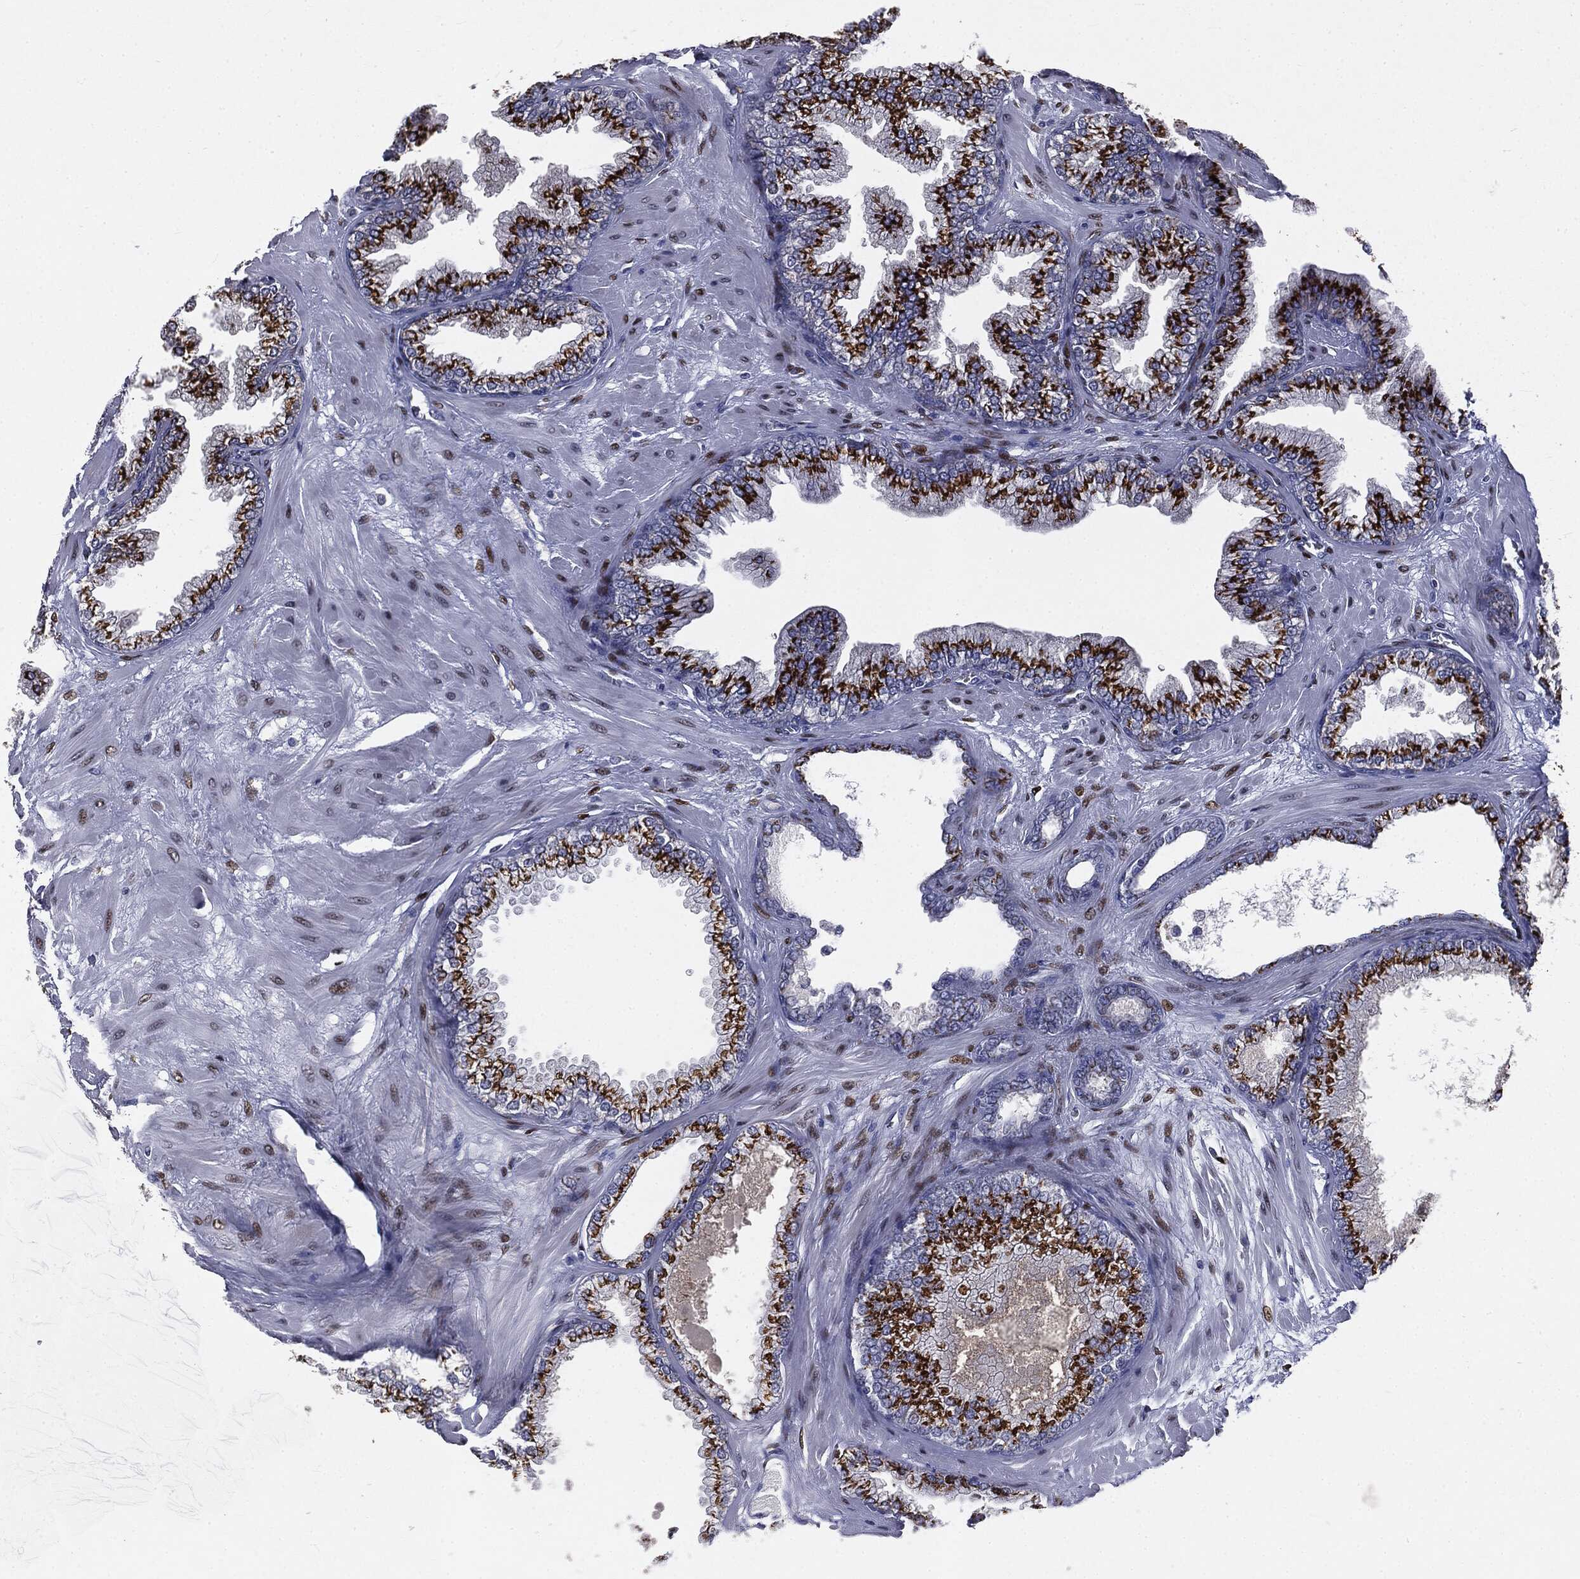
{"staining": {"intensity": "strong", "quantity": ">75%", "location": "cytoplasmic/membranous"}, "tissue": "prostate cancer", "cell_type": "Tumor cells", "image_type": "cancer", "snomed": [{"axis": "morphology", "description": "Adenocarcinoma, Low grade"}, {"axis": "topography", "description": "Prostate"}], "caption": "A brown stain highlights strong cytoplasmic/membranous expression of a protein in human prostate low-grade adenocarcinoma tumor cells.", "gene": "CASD1", "patient": {"sex": "male", "age": 72}}